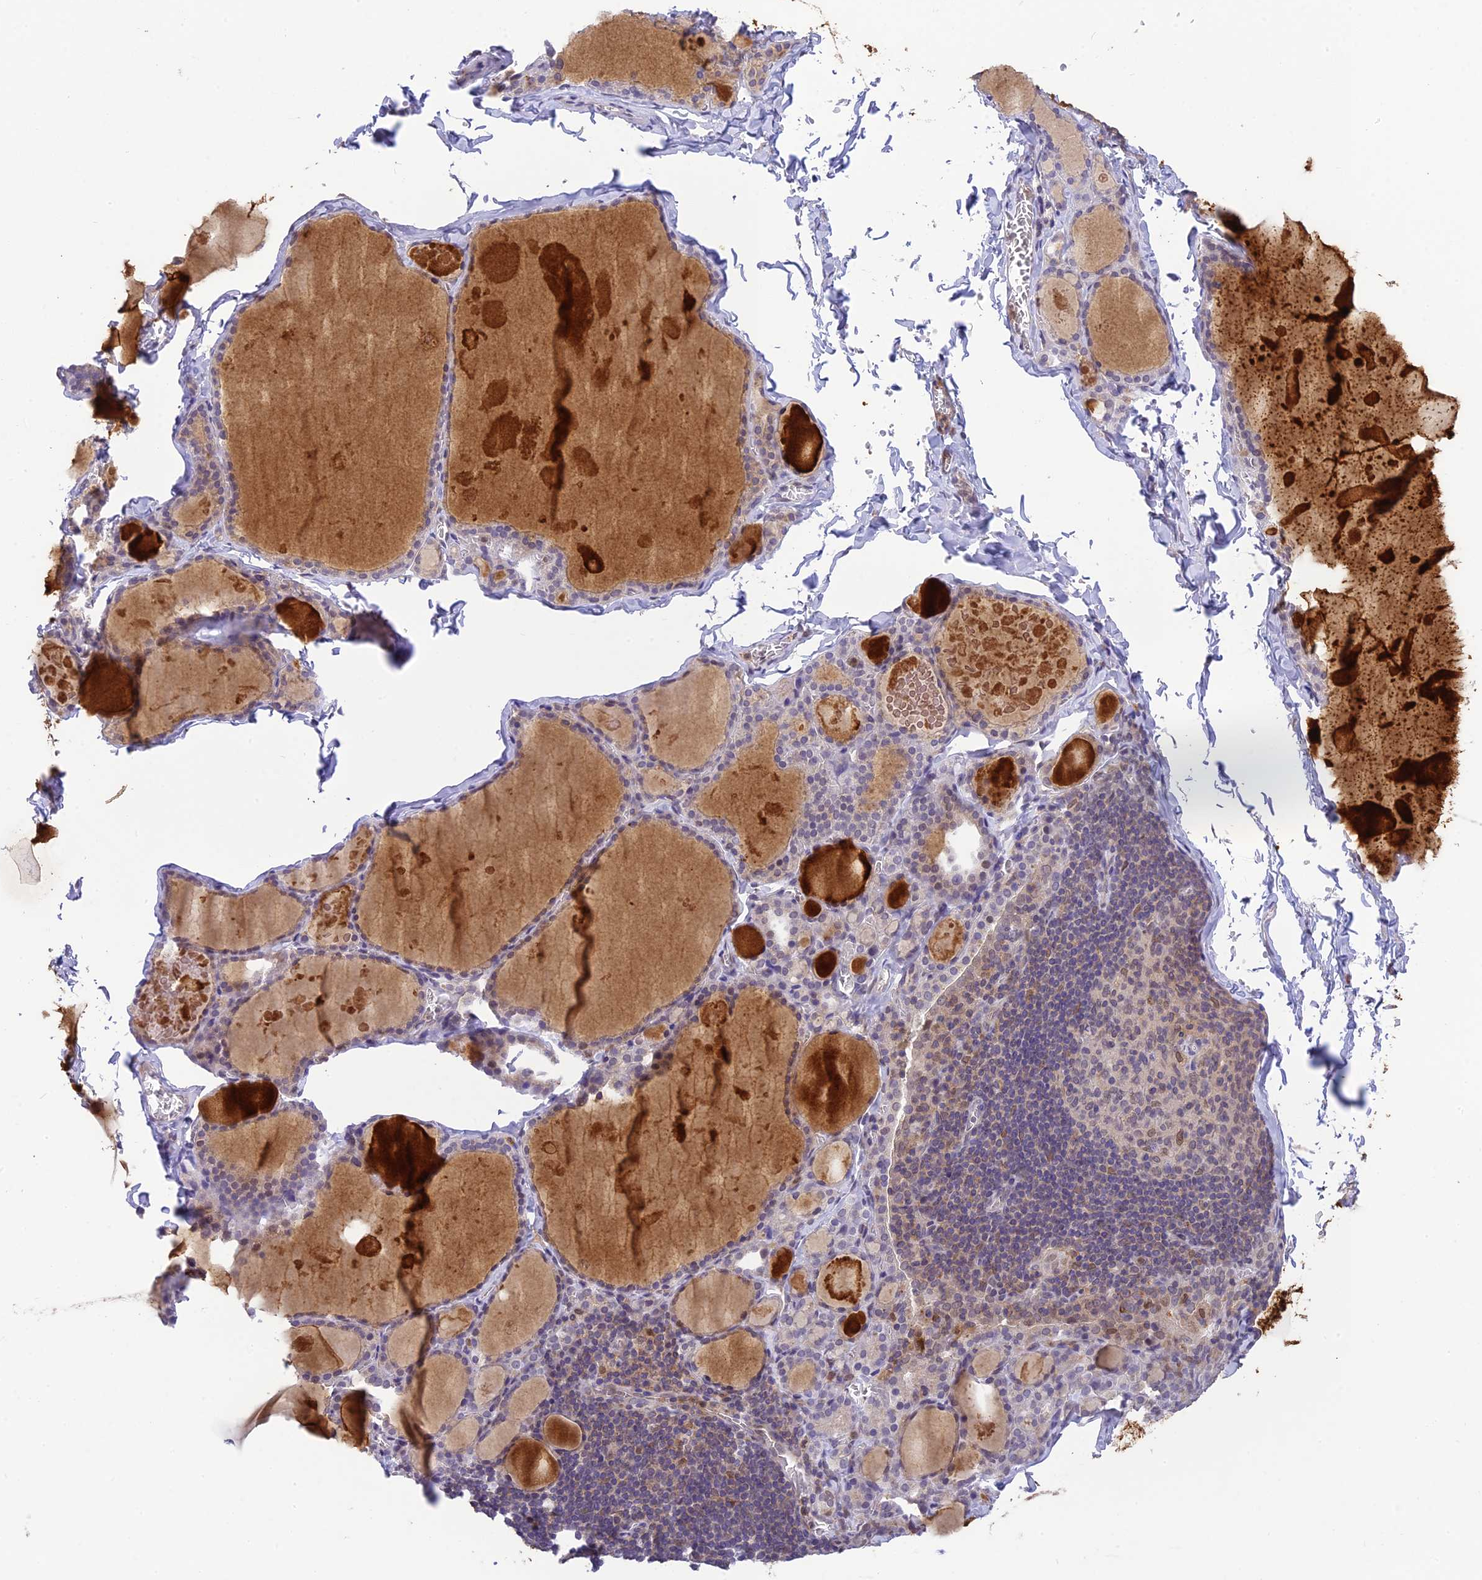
{"staining": {"intensity": "negative", "quantity": "none", "location": "none"}, "tissue": "thyroid gland", "cell_type": "Glandular cells", "image_type": "normal", "snomed": [{"axis": "morphology", "description": "Normal tissue, NOS"}, {"axis": "topography", "description": "Thyroid gland"}], "caption": "Histopathology image shows no protein staining in glandular cells of unremarkable thyroid gland. (Brightfield microscopy of DAB IHC at high magnification).", "gene": "BMT2", "patient": {"sex": "male", "age": 56}}